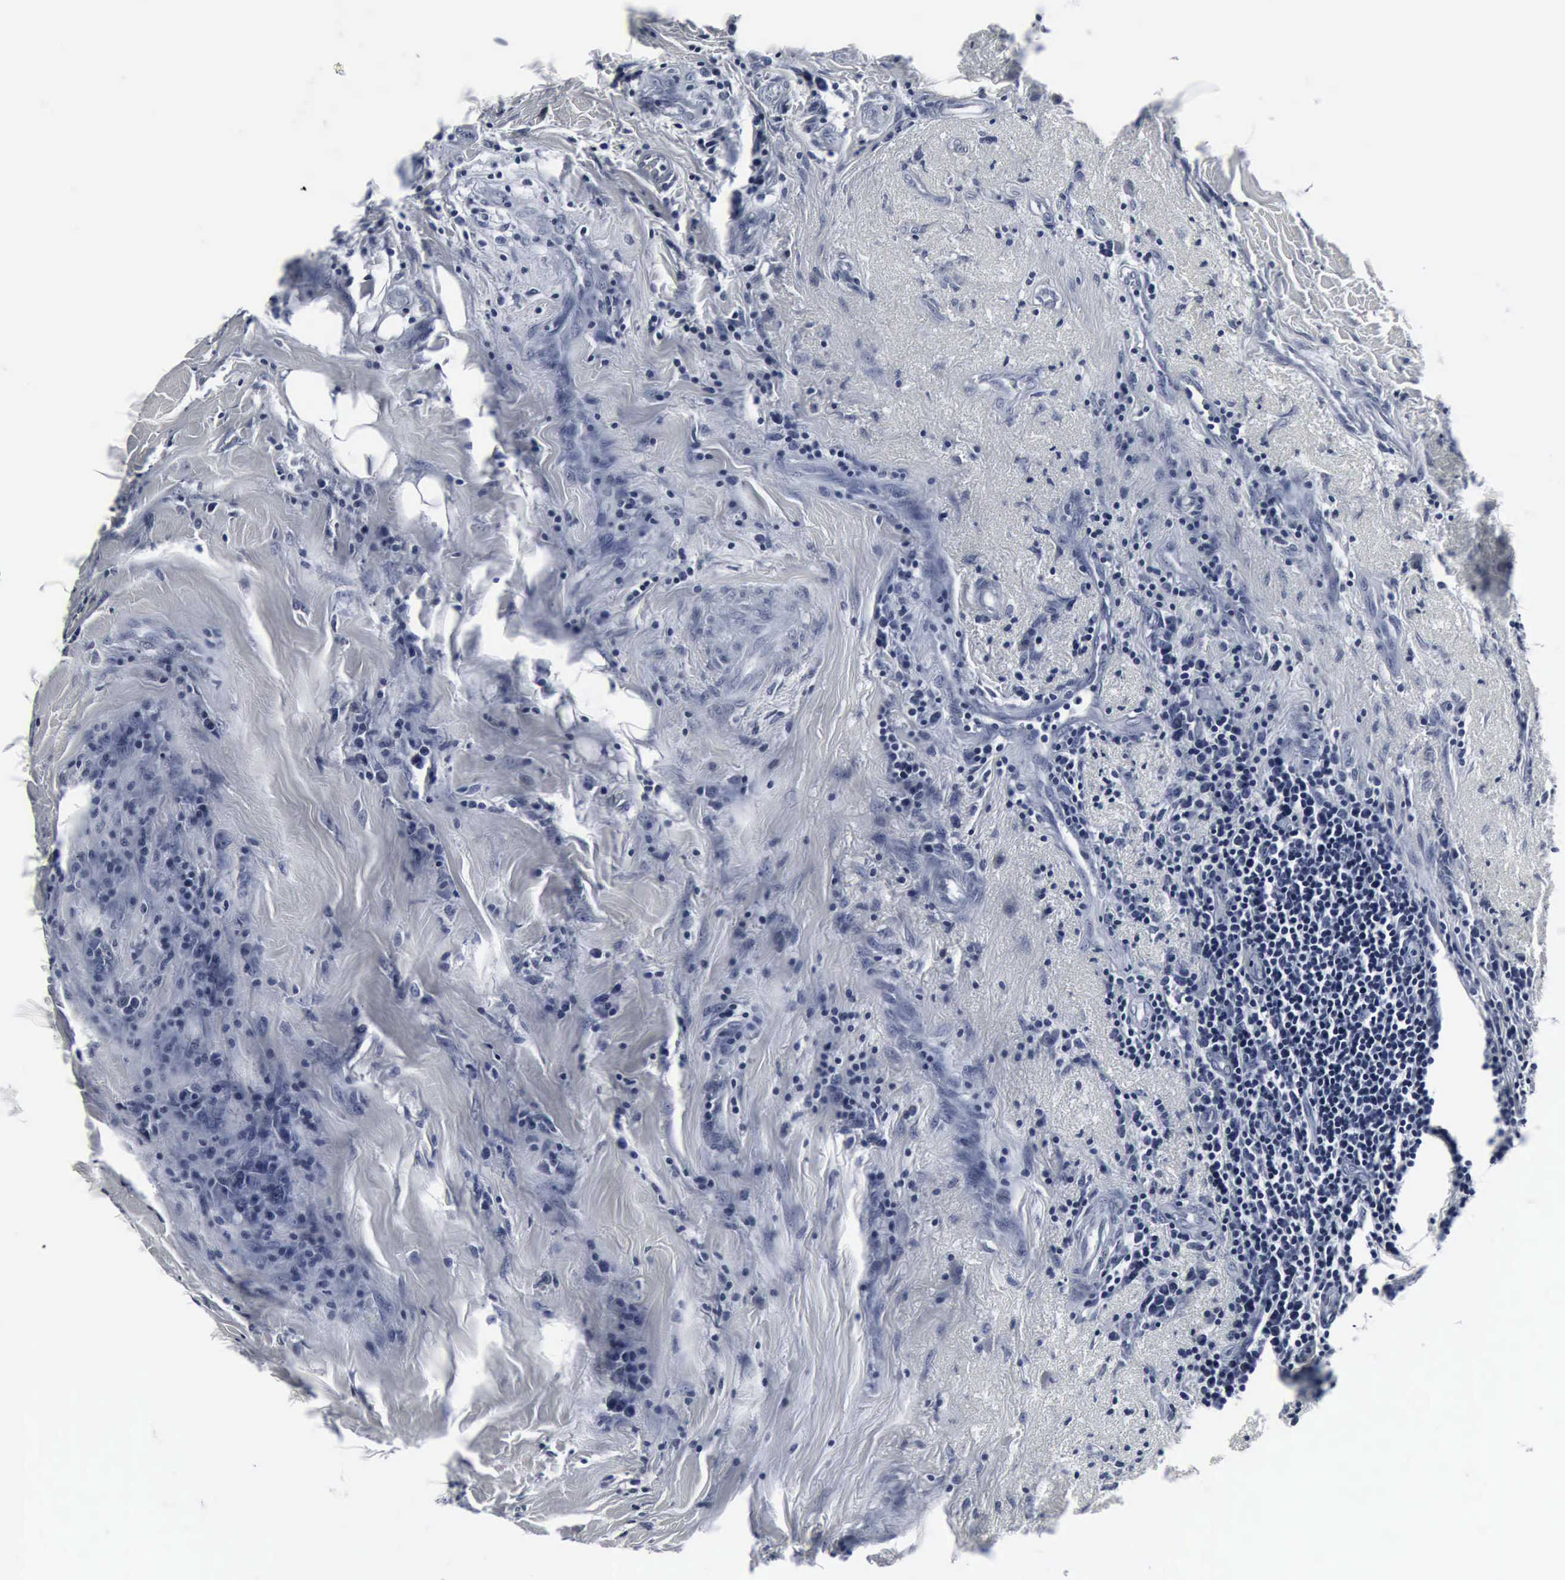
{"staining": {"intensity": "negative", "quantity": "none", "location": "none"}, "tissue": "breast cancer", "cell_type": "Tumor cells", "image_type": "cancer", "snomed": [{"axis": "morphology", "description": "Duct carcinoma"}, {"axis": "topography", "description": "Breast"}], "caption": "Immunohistochemistry (IHC) of human breast intraductal carcinoma displays no staining in tumor cells.", "gene": "SNAP25", "patient": {"sex": "female", "age": 37}}